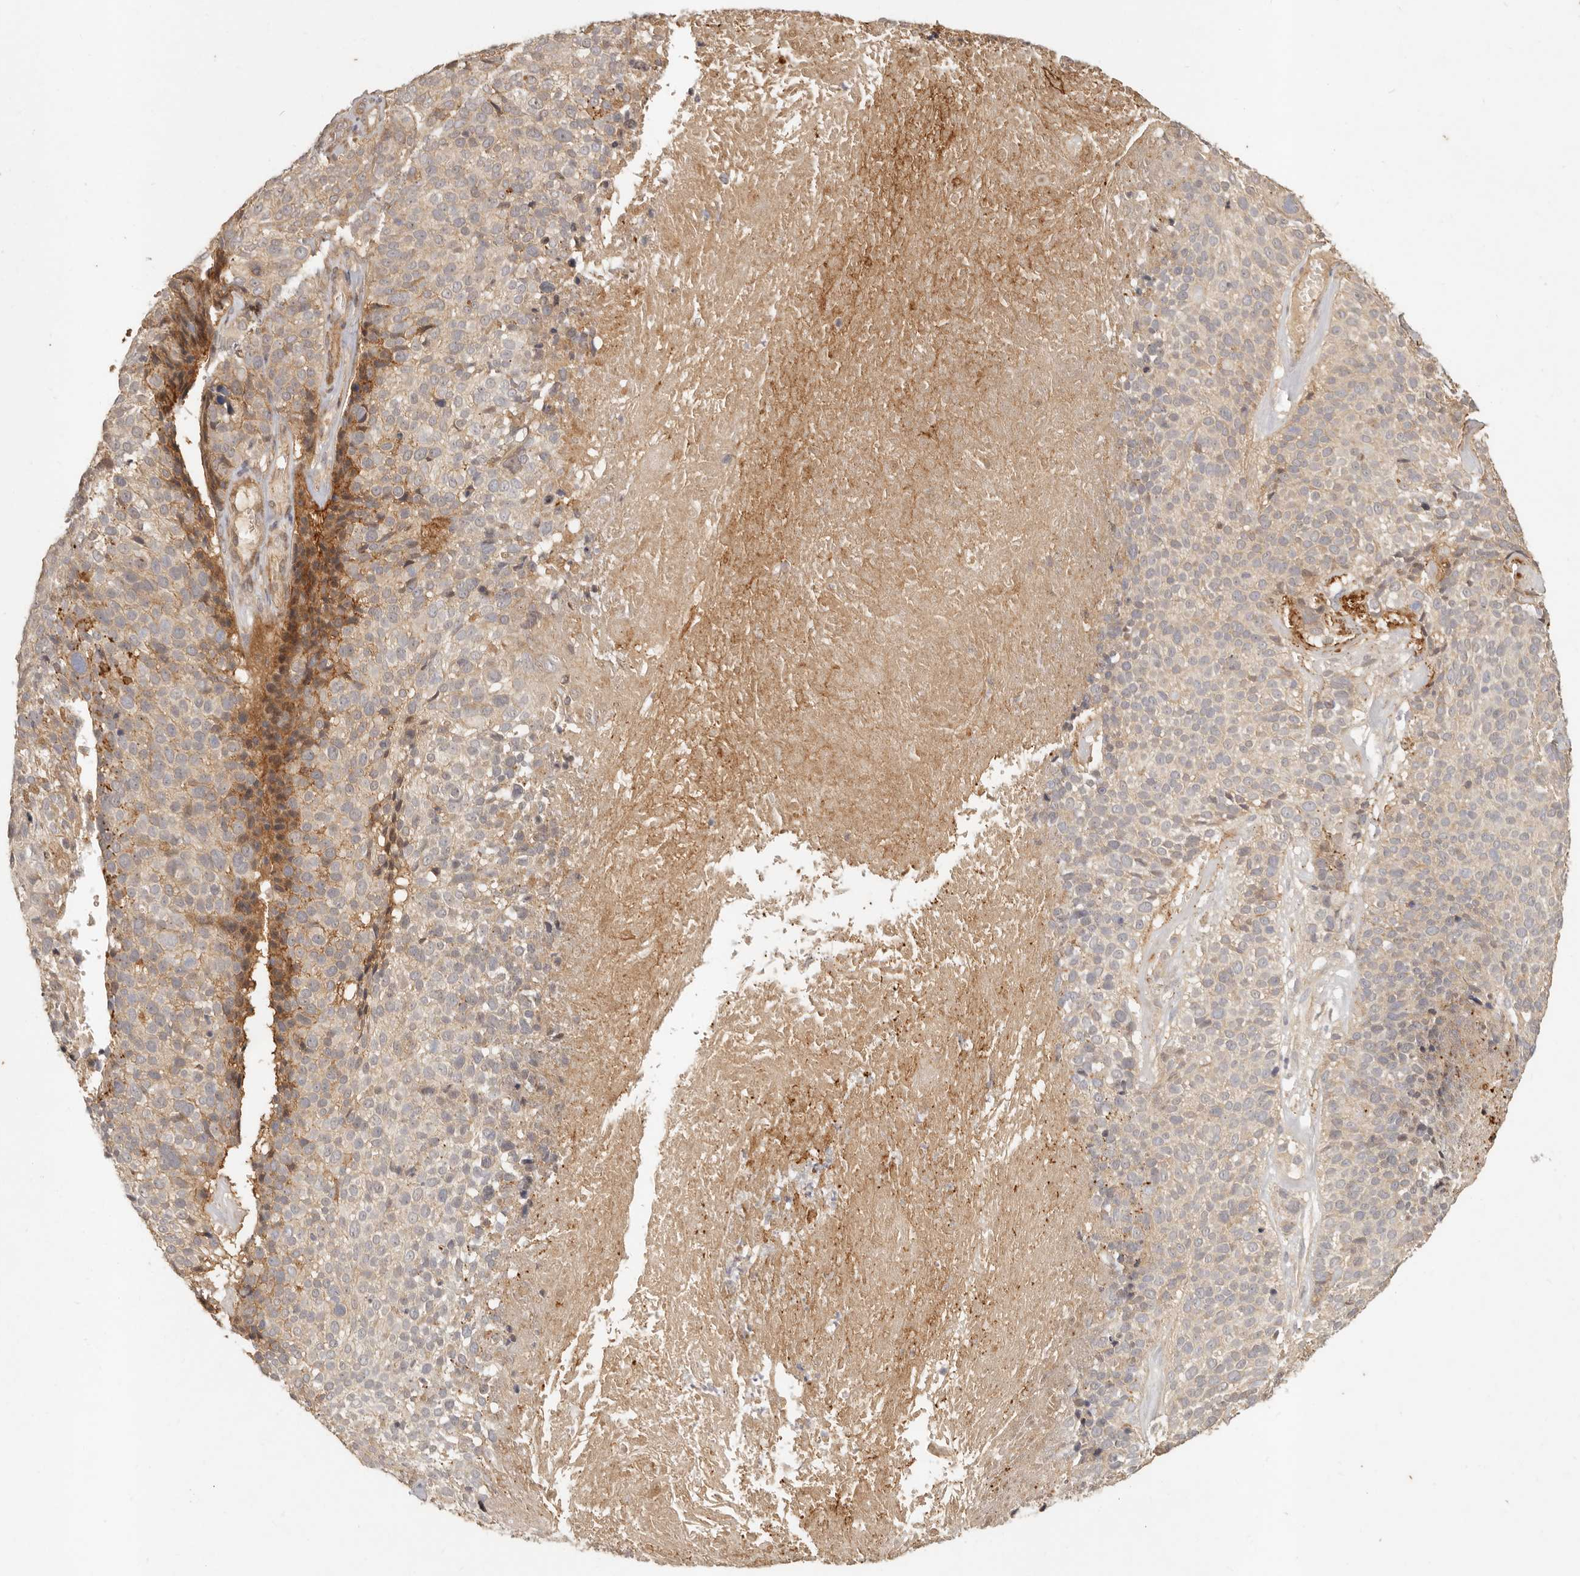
{"staining": {"intensity": "weak", "quantity": "<25%", "location": "cytoplasmic/membranous"}, "tissue": "cervical cancer", "cell_type": "Tumor cells", "image_type": "cancer", "snomed": [{"axis": "morphology", "description": "Squamous cell carcinoma, NOS"}, {"axis": "topography", "description": "Cervix"}], "caption": "Cervical cancer was stained to show a protein in brown. There is no significant staining in tumor cells. (Immunohistochemistry (ihc), brightfield microscopy, high magnification).", "gene": "VIPR1", "patient": {"sex": "female", "age": 74}}